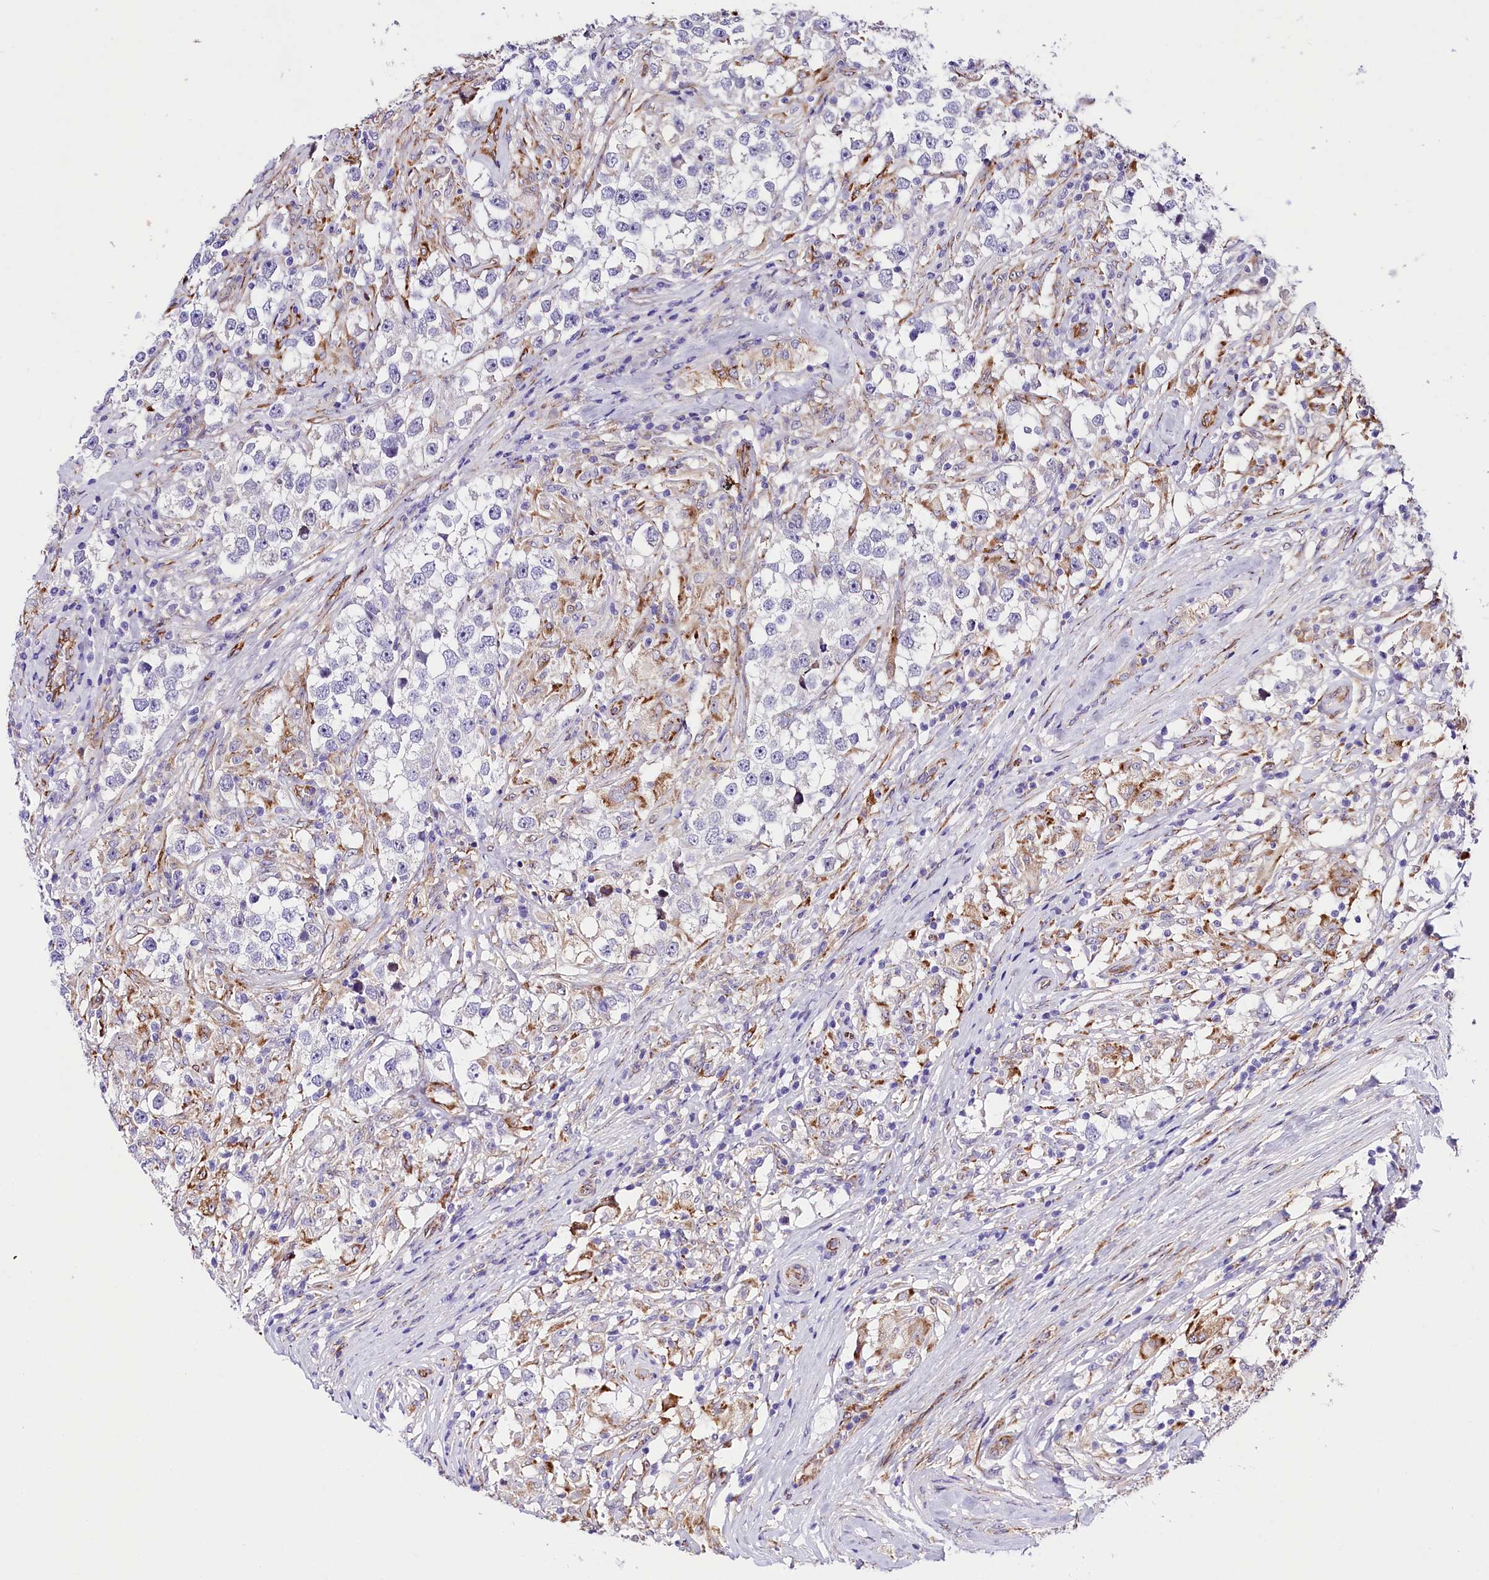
{"staining": {"intensity": "negative", "quantity": "none", "location": "none"}, "tissue": "testis cancer", "cell_type": "Tumor cells", "image_type": "cancer", "snomed": [{"axis": "morphology", "description": "Seminoma, NOS"}, {"axis": "topography", "description": "Testis"}], "caption": "The histopathology image reveals no significant expression in tumor cells of testis cancer.", "gene": "ITGA1", "patient": {"sex": "male", "age": 46}}